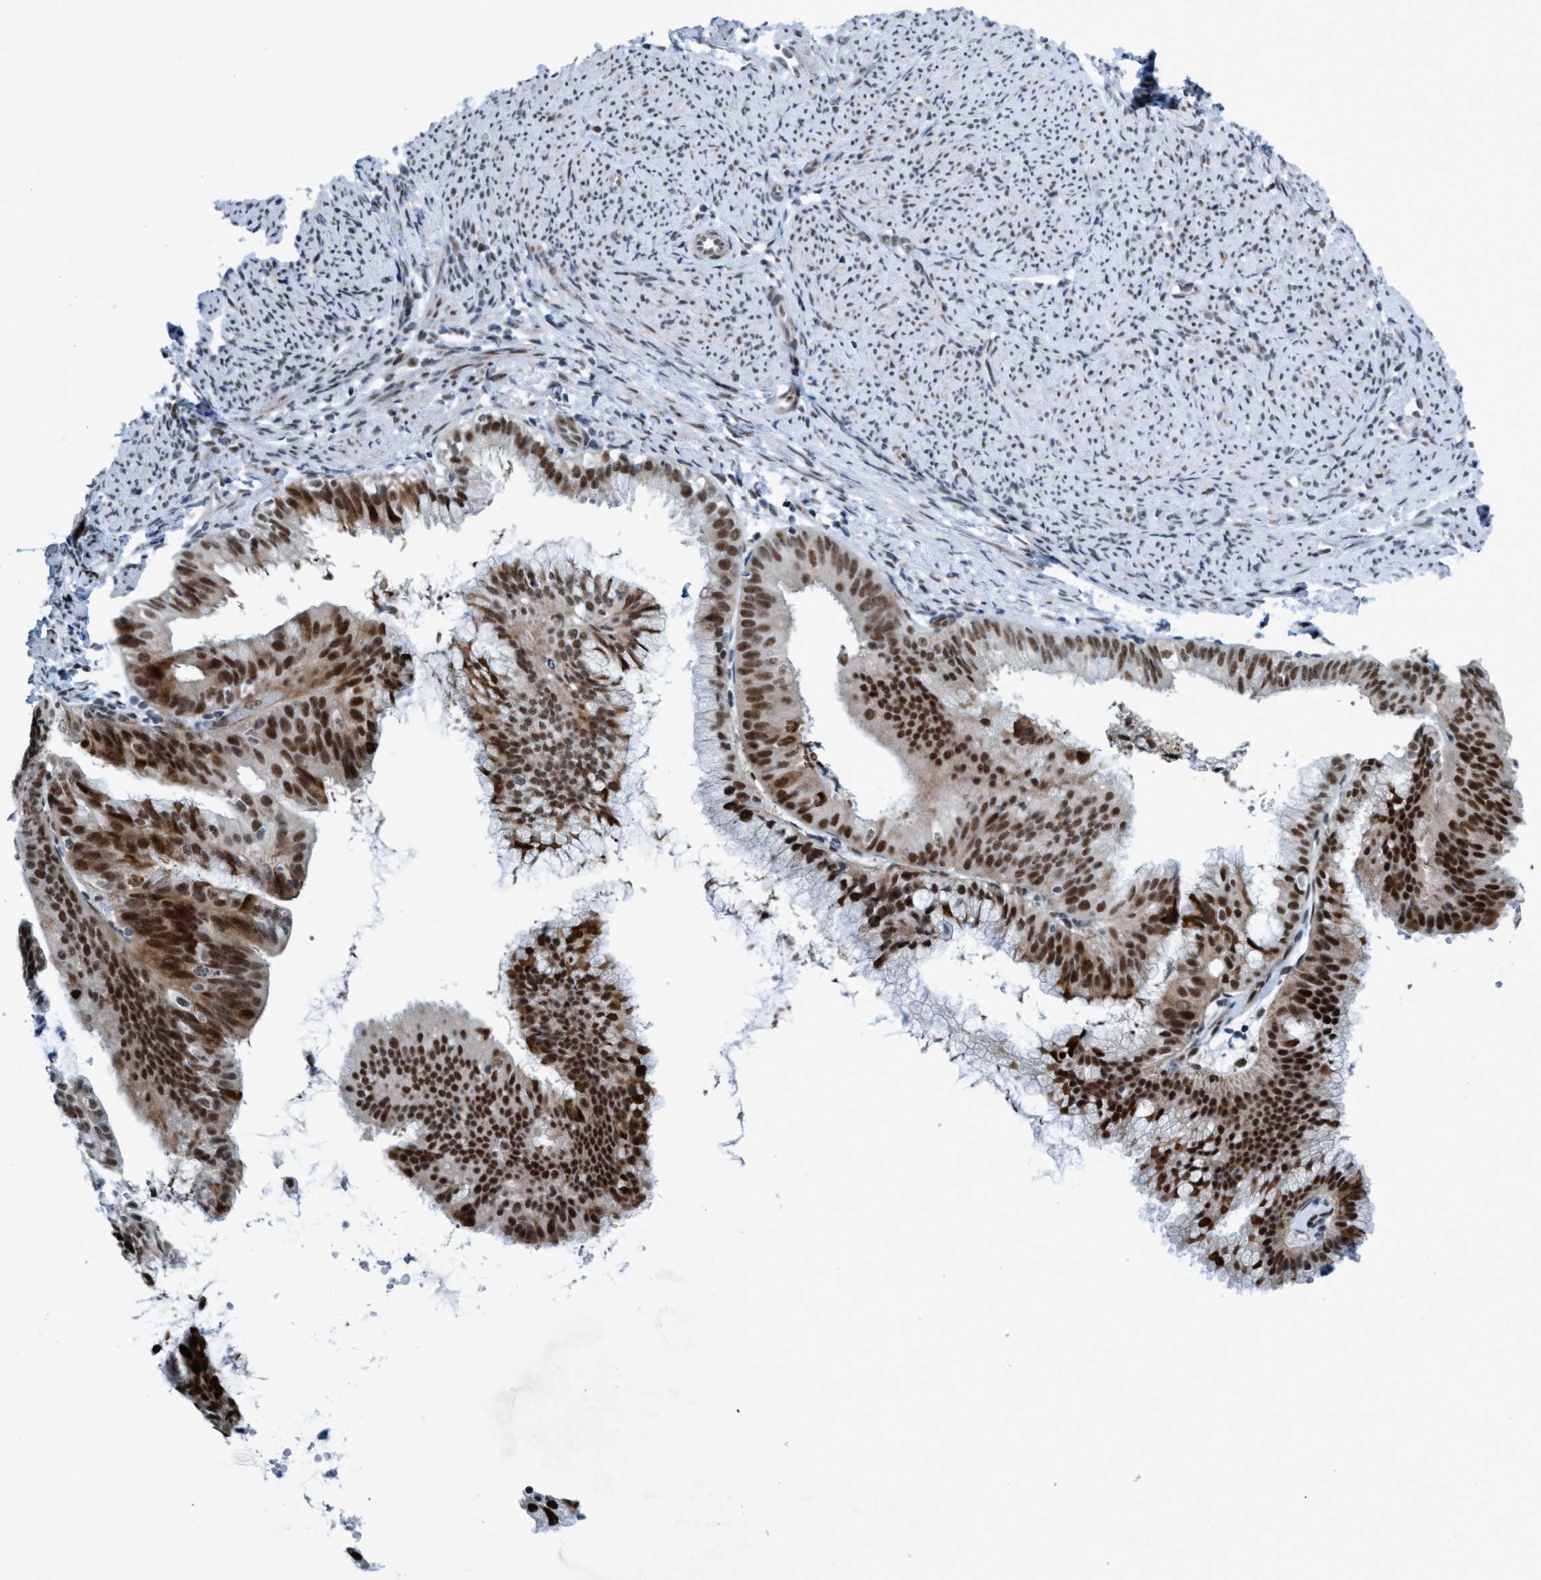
{"staining": {"intensity": "strong", "quantity": "25%-75%", "location": "nuclear"}, "tissue": "endometrial cancer", "cell_type": "Tumor cells", "image_type": "cancer", "snomed": [{"axis": "morphology", "description": "Adenocarcinoma, NOS"}, {"axis": "topography", "description": "Endometrium"}], "caption": "Brown immunohistochemical staining in human adenocarcinoma (endometrial) displays strong nuclear expression in about 25%-75% of tumor cells.", "gene": "CWC27", "patient": {"sex": "female", "age": 63}}